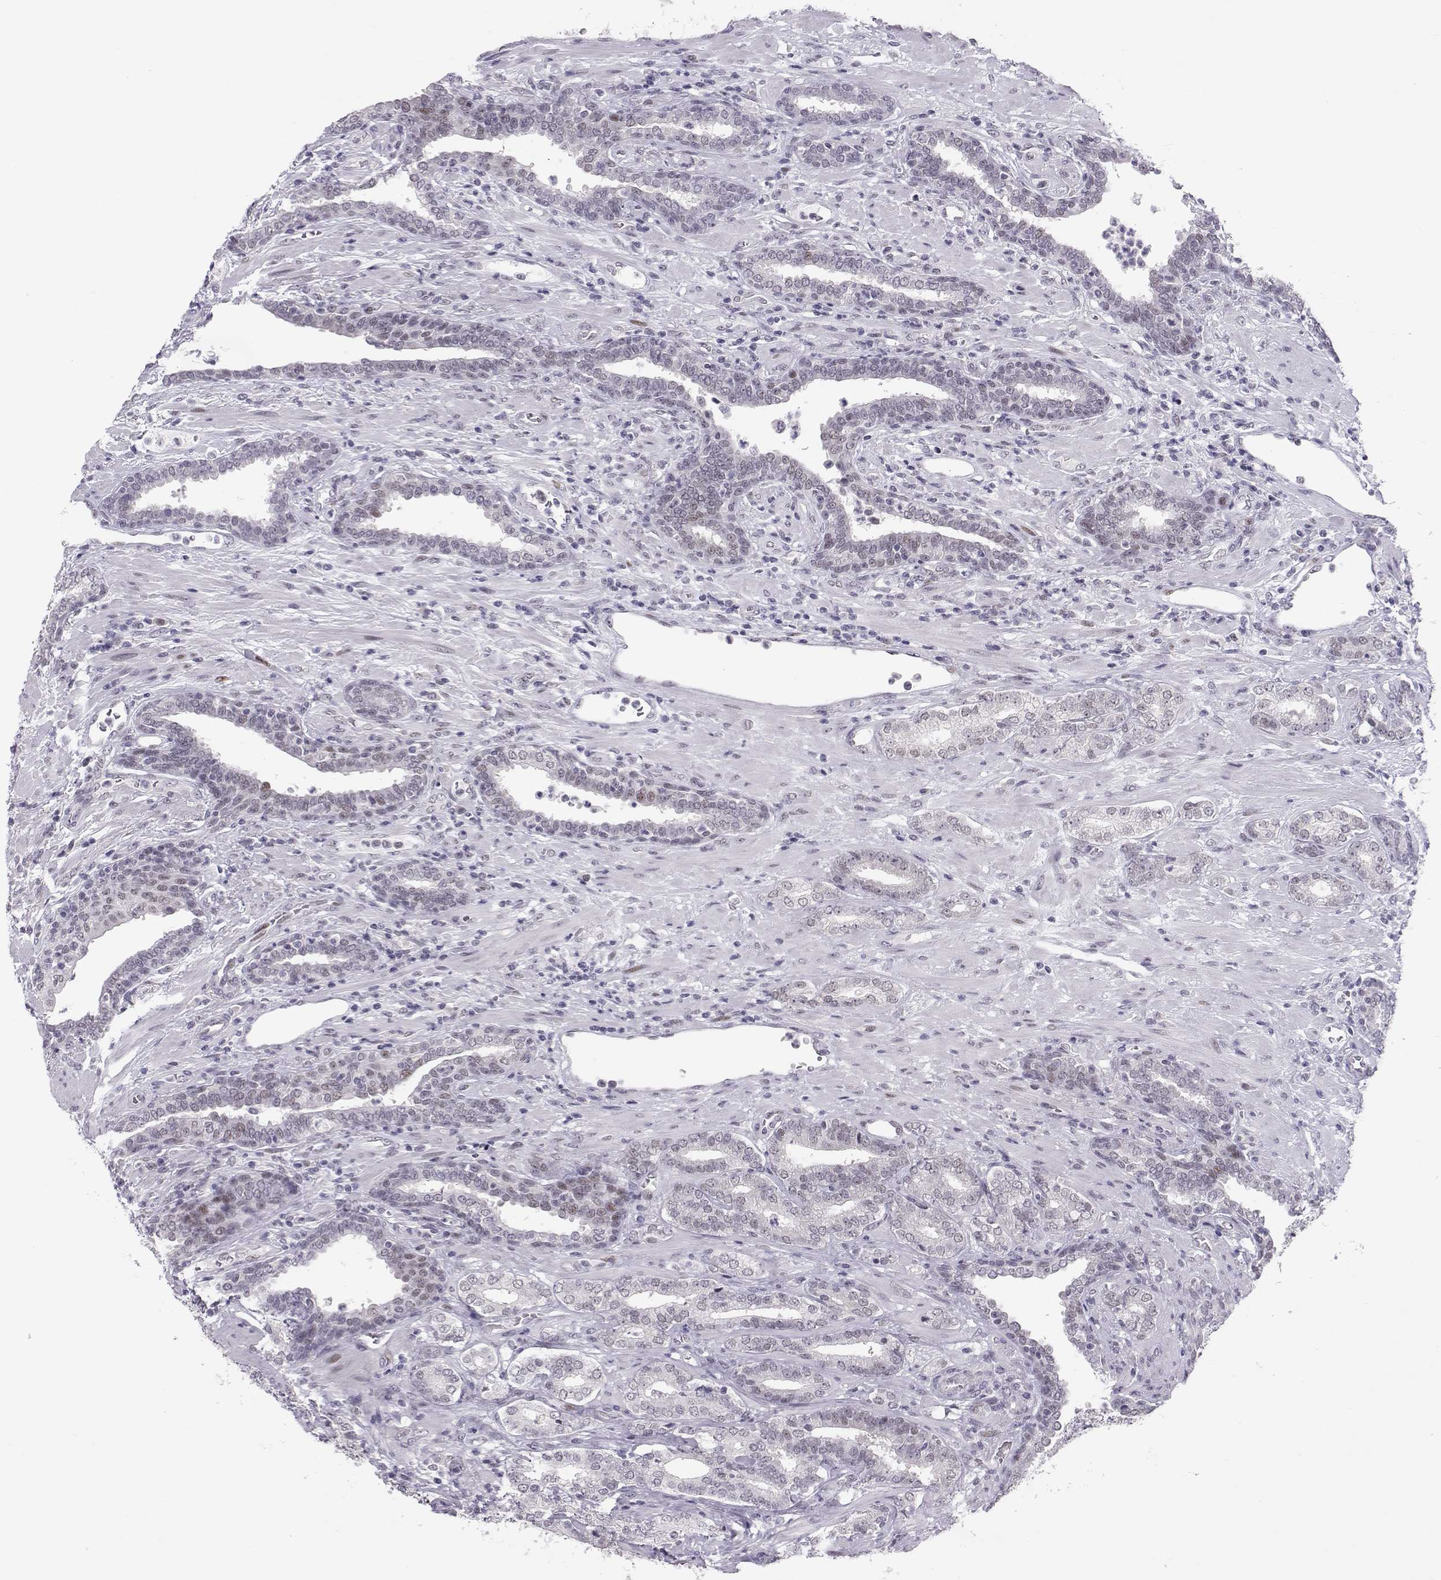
{"staining": {"intensity": "negative", "quantity": "none", "location": "none"}, "tissue": "prostate cancer", "cell_type": "Tumor cells", "image_type": "cancer", "snomed": [{"axis": "morphology", "description": "Adenocarcinoma, Low grade"}, {"axis": "topography", "description": "Prostate"}], "caption": "A high-resolution histopathology image shows immunohistochemistry staining of prostate adenocarcinoma (low-grade), which exhibits no significant staining in tumor cells.", "gene": "SIX6", "patient": {"sex": "male", "age": 61}}